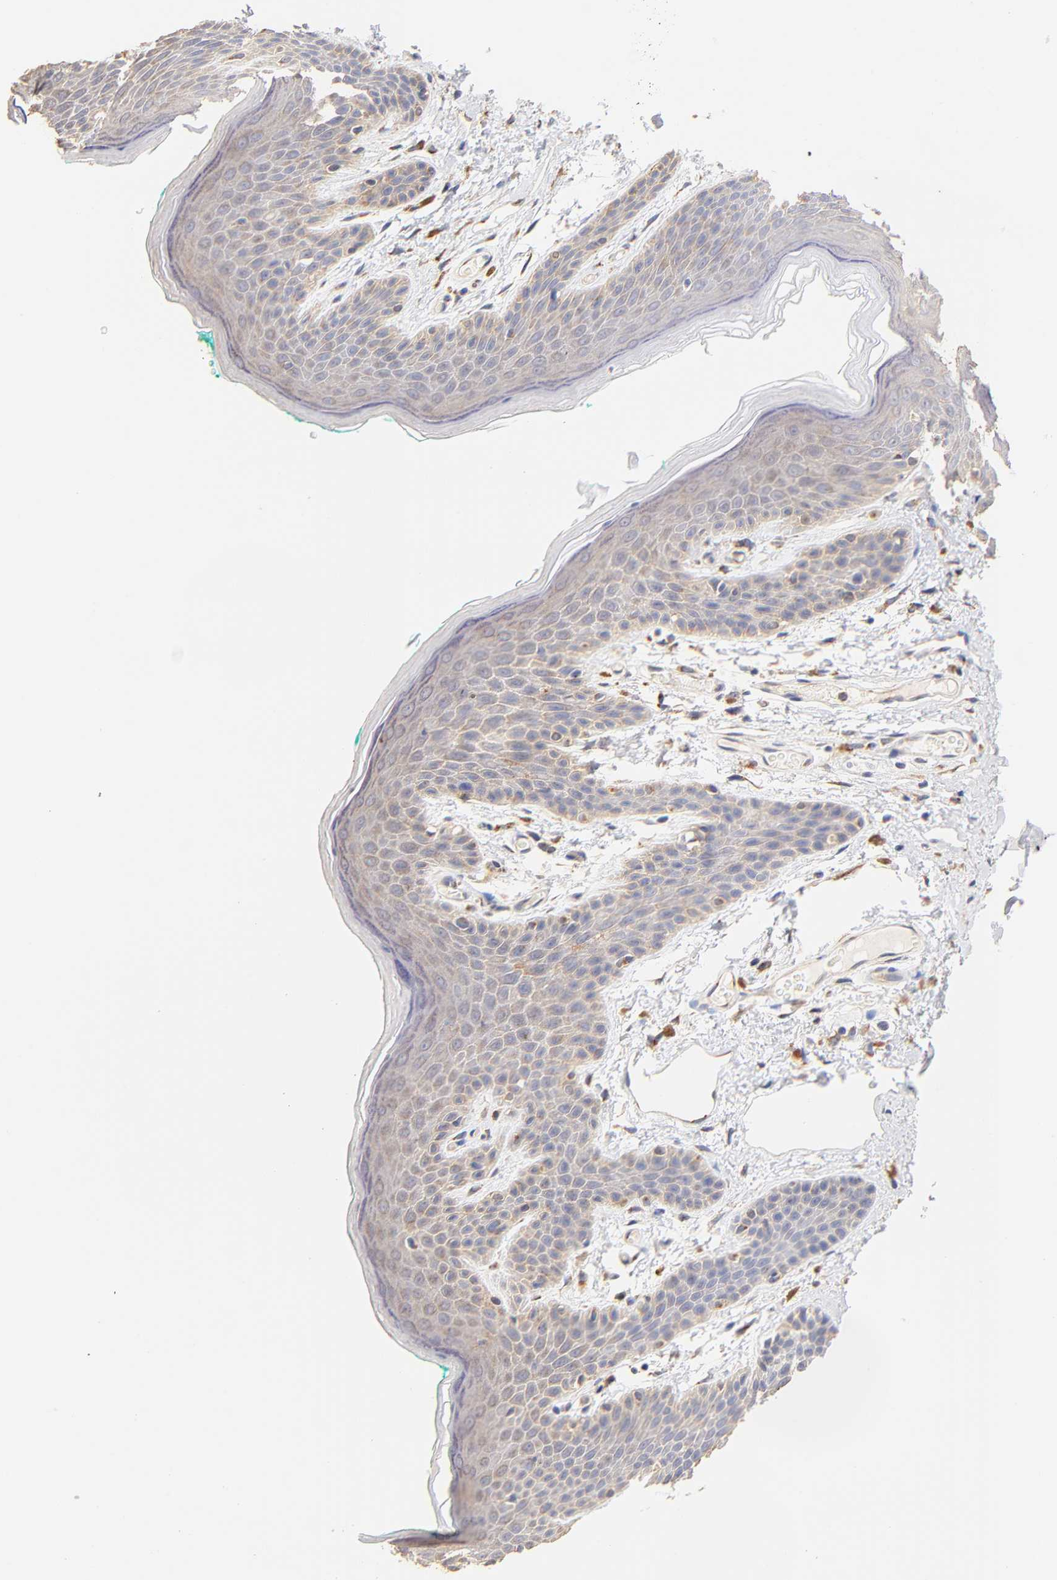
{"staining": {"intensity": "weak", "quantity": ">75%", "location": "cytoplasmic/membranous"}, "tissue": "skin", "cell_type": "Epidermal cells", "image_type": "normal", "snomed": [{"axis": "morphology", "description": "Normal tissue, NOS"}, {"axis": "topography", "description": "Anal"}], "caption": "Normal skin exhibits weak cytoplasmic/membranous positivity in about >75% of epidermal cells.", "gene": "FMNL3", "patient": {"sex": "male", "age": 74}}